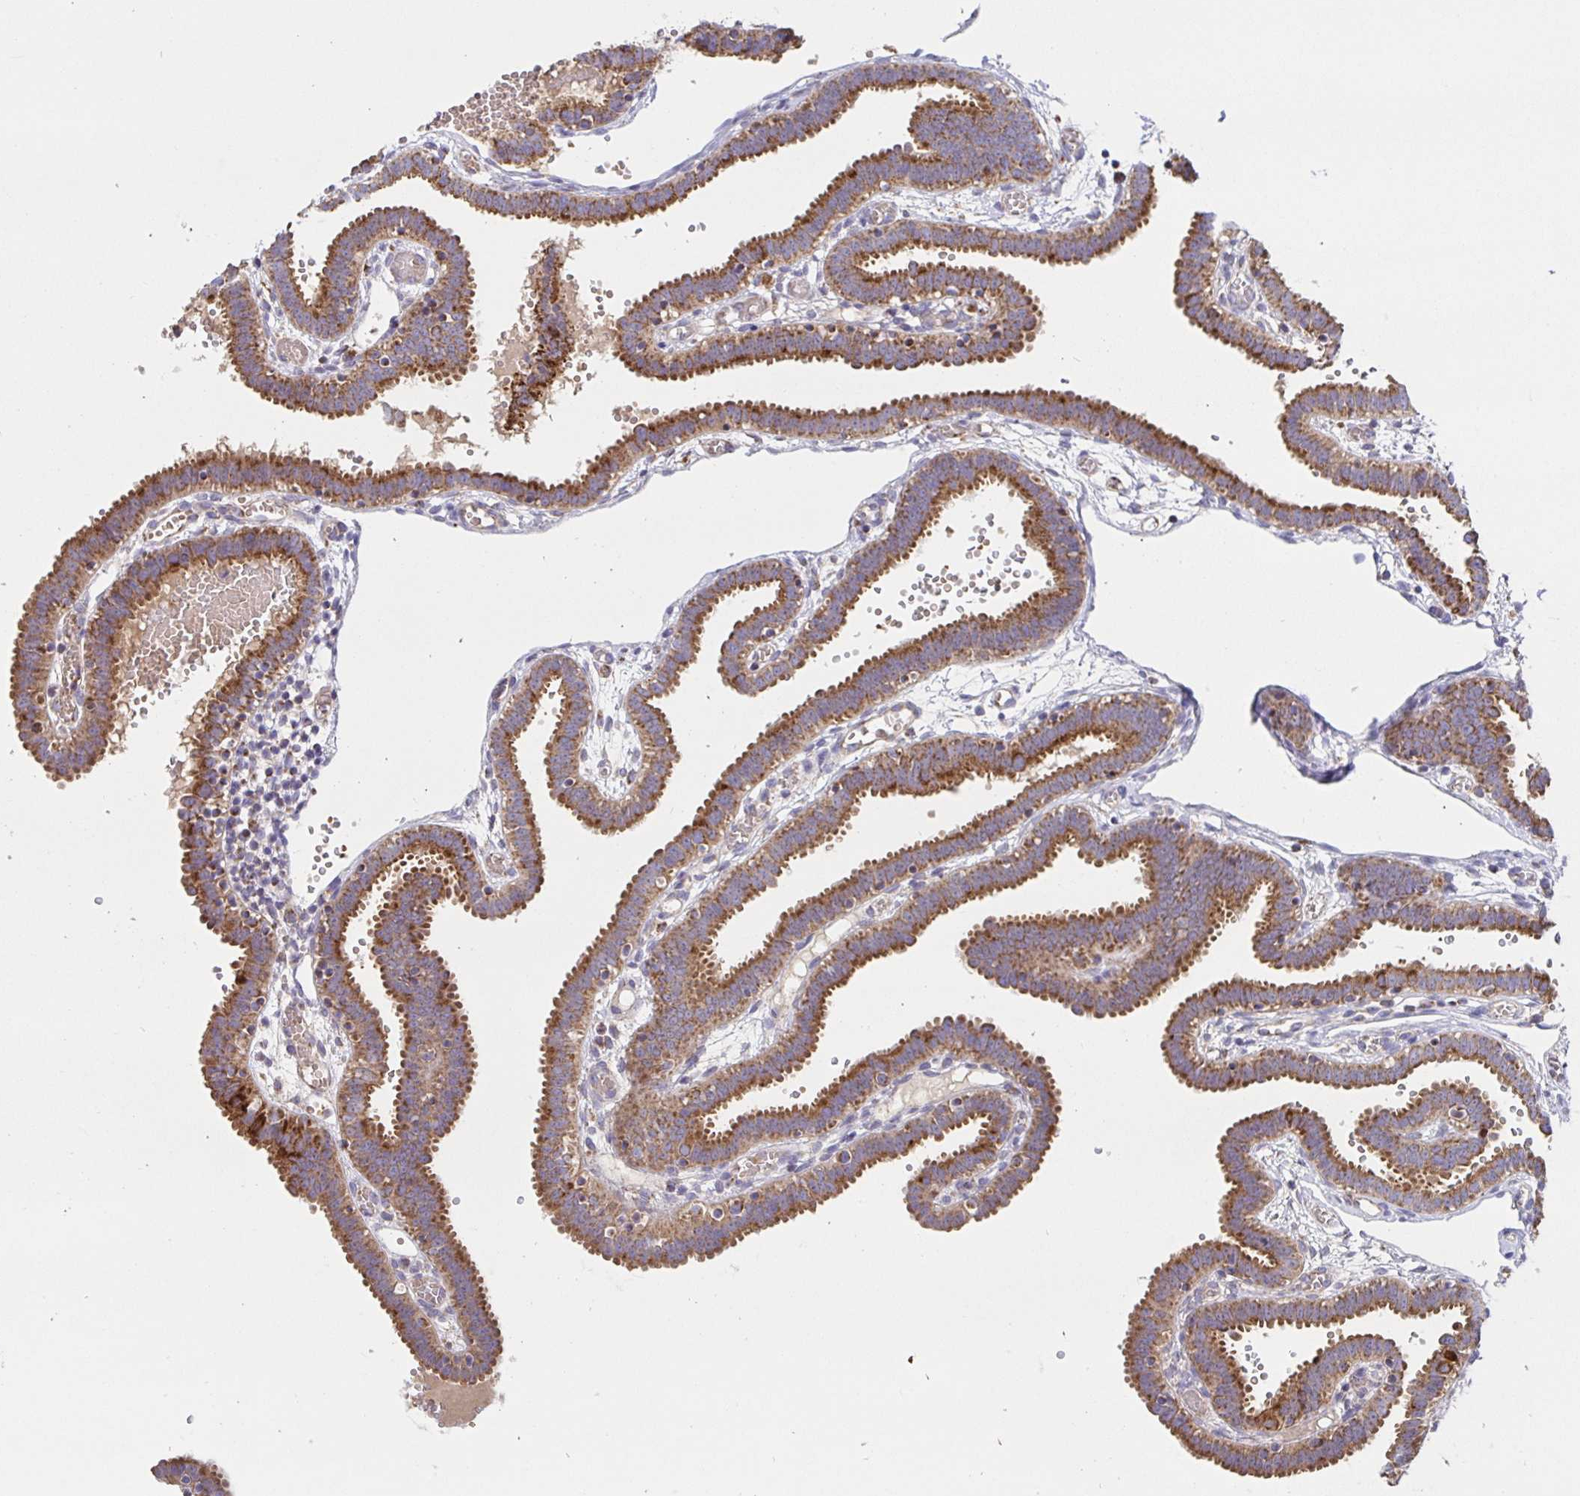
{"staining": {"intensity": "strong", "quantity": ">75%", "location": "cytoplasmic/membranous"}, "tissue": "fallopian tube", "cell_type": "Glandular cells", "image_type": "normal", "snomed": [{"axis": "morphology", "description": "Normal tissue, NOS"}, {"axis": "topography", "description": "Fallopian tube"}], "caption": "IHC micrograph of benign human fallopian tube stained for a protein (brown), which reveals high levels of strong cytoplasmic/membranous positivity in approximately >75% of glandular cells.", "gene": "PRDX3", "patient": {"sex": "female", "age": 37}}